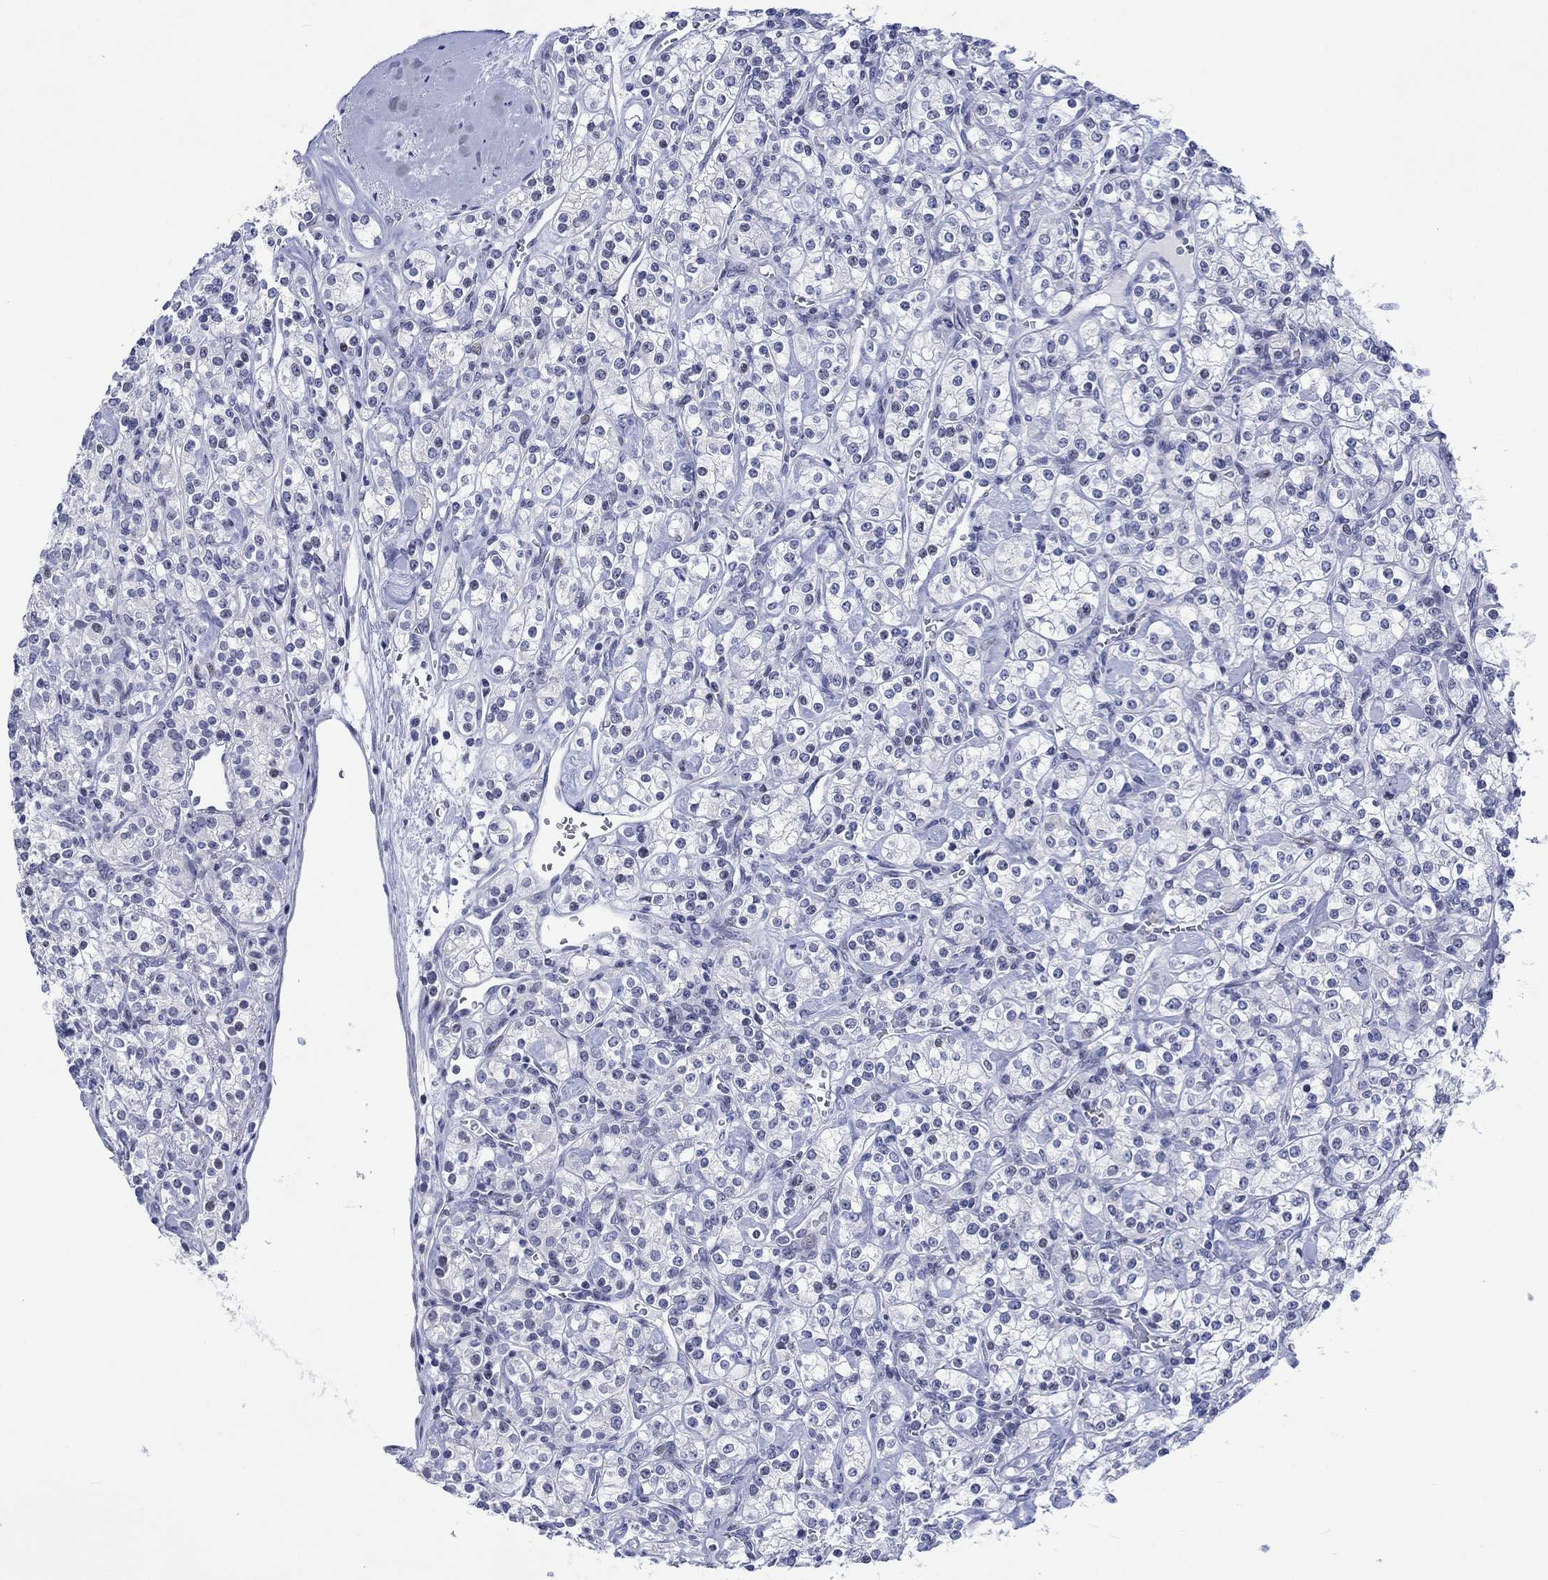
{"staining": {"intensity": "negative", "quantity": "none", "location": "none"}, "tissue": "renal cancer", "cell_type": "Tumor cells", "image_type": "cancer", "snomed": [{"axis": "morphology", "description": "Adenocarcinoma, NOS"}, {"axis": "topography", "description": "Kidney"}], "caption": "IHC photomicrograph of human renal cancer stained for a protein (brown), which shows no positivity in tumor cells.", "gene": "CDCA2", "patient": {"sex": "male", "age": 77}}